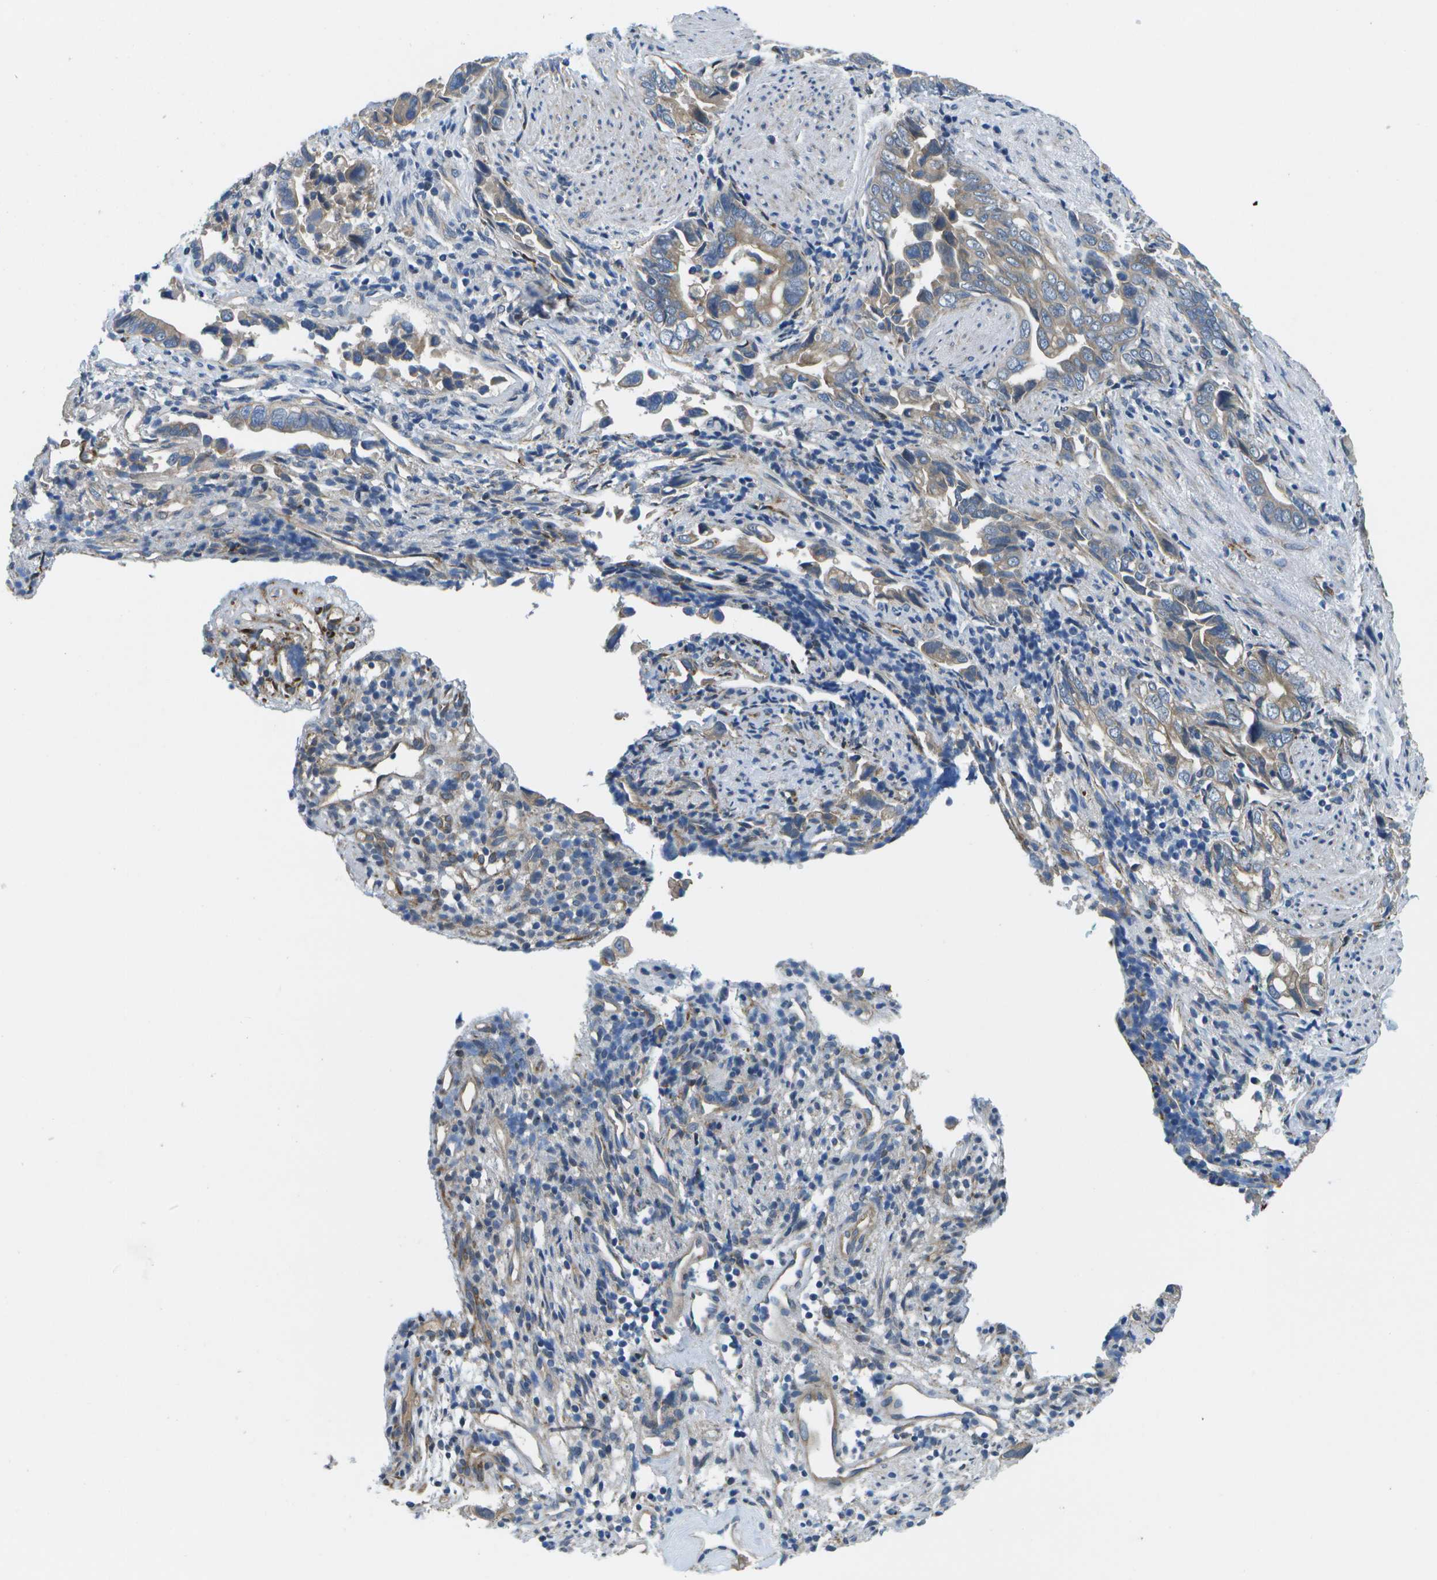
{"staining": {"intensity": "weak", "quantity": "<25%", "location": "cytoplasmic/membranous"}, "tissue": "liver cancer", "cell_type": "Tumor cells", "image_type": "cancer", "snomed": [{"axis": "morphology", "description": "Cholangiocarcinoma"}, {"axis": "topography", "description": "Liver"}], "caption": "The photomicrograph shows no staining of tumor cells in liver cancer (cholangiocarcinoma).", "gene": "P3H1", "patient": {"sex": "female", "age": 79}}